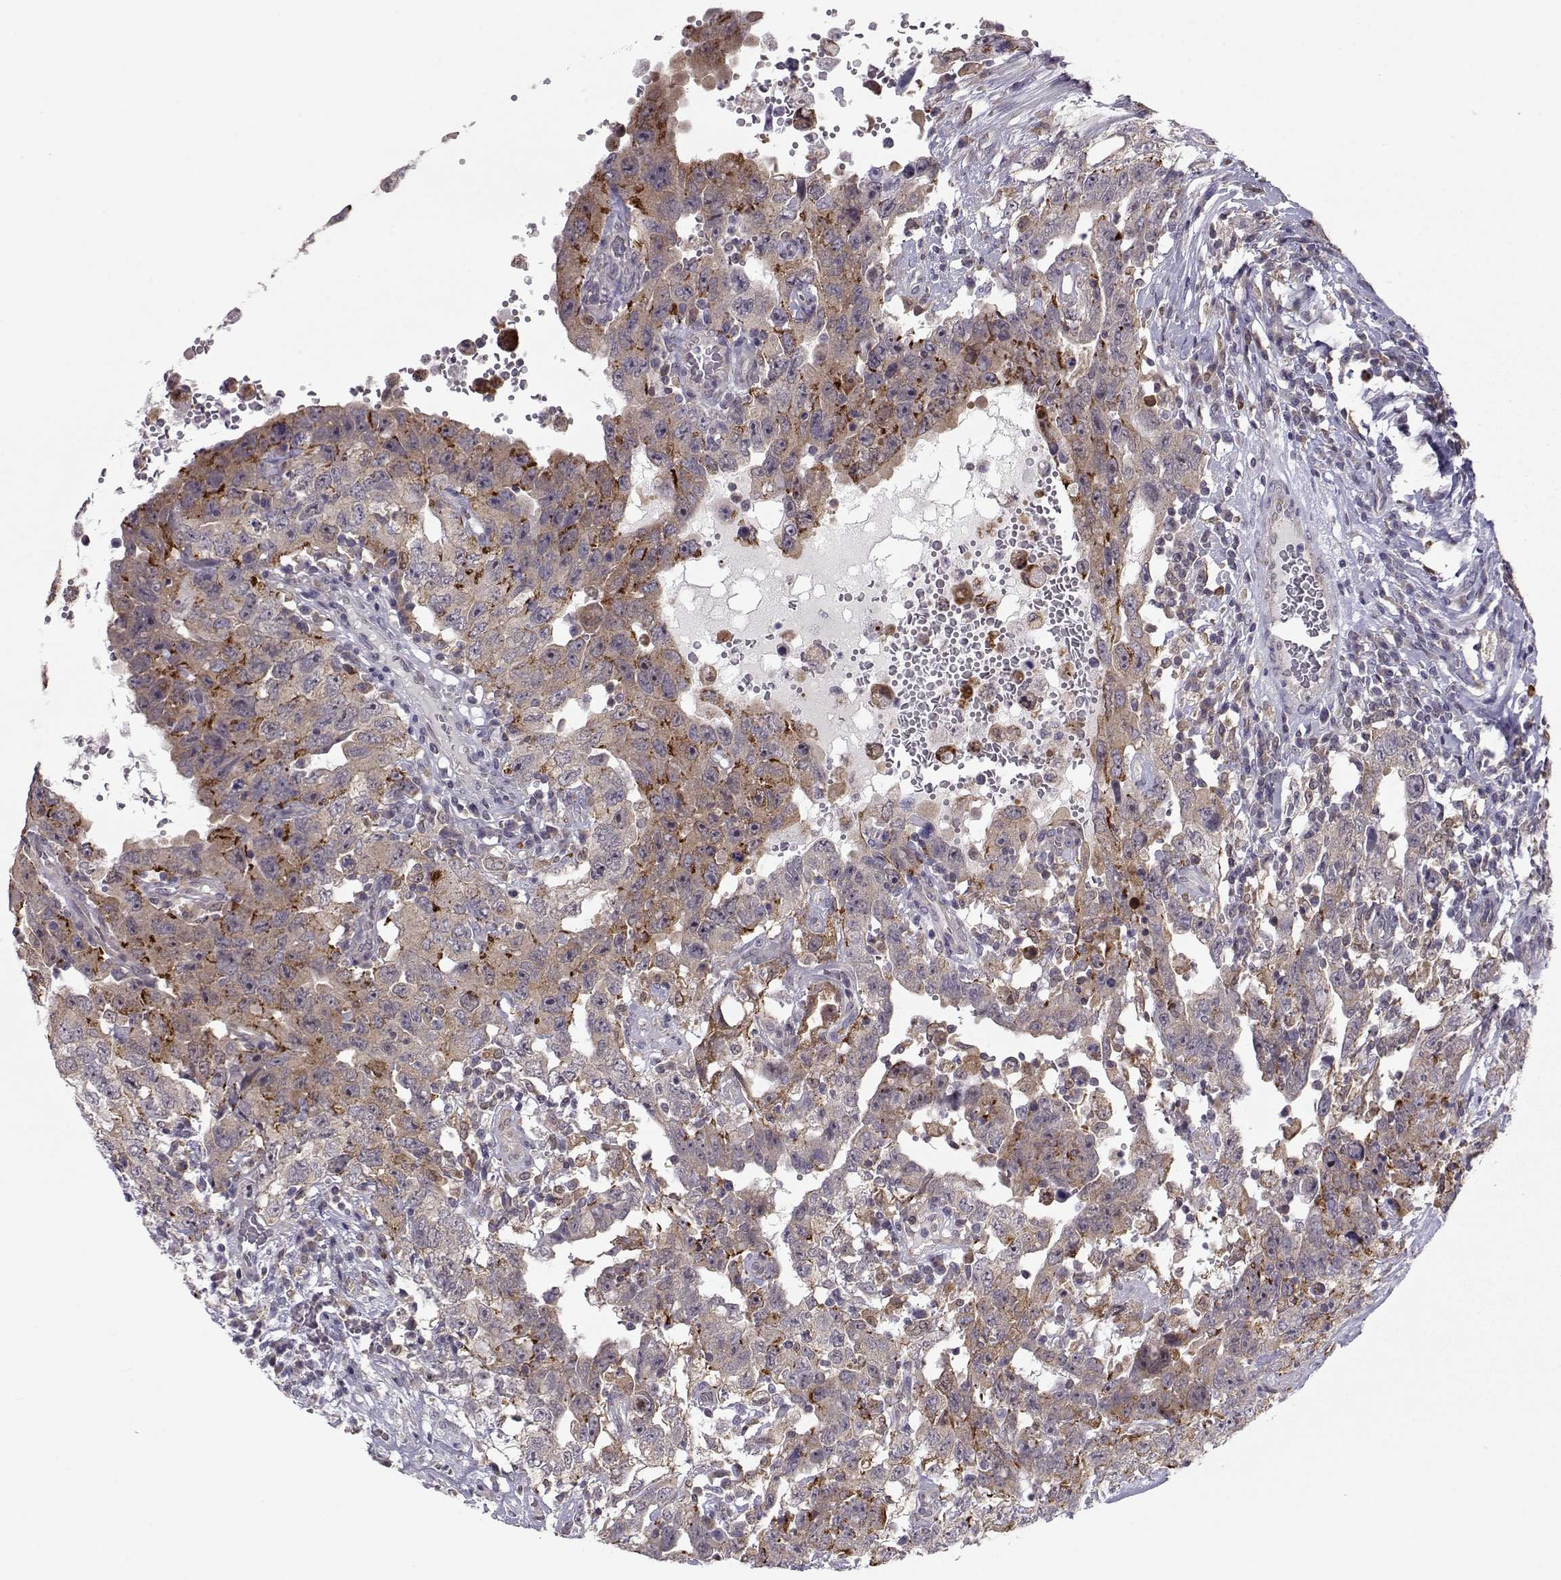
{"staining": {"intensity": "strong", "quantity": "<25%", "location": "cytoplasmic/membranous"}, "tissue": "testis cancer", "cell_type": "Tumor cells", "image_type": "cancer", "snomed": [{"axis": "morphology", "description": "Carcinoma, Embryonal, NOS"}, {"axis": "topography", "description": "Testis"}], "caption": "Brown immunohistochemical staining in testis cancer demonstrates strong cytoplasmic/membranous positivity in about <25% of tumor cells. Using DAB (3,3'-diaminobenzidine) (brown) and hematoxylin (blue) stains, captured at high magnification using brightfield microscopy.", "gene": "NPVF", "patient": {"sex": "male", "age": 26}}